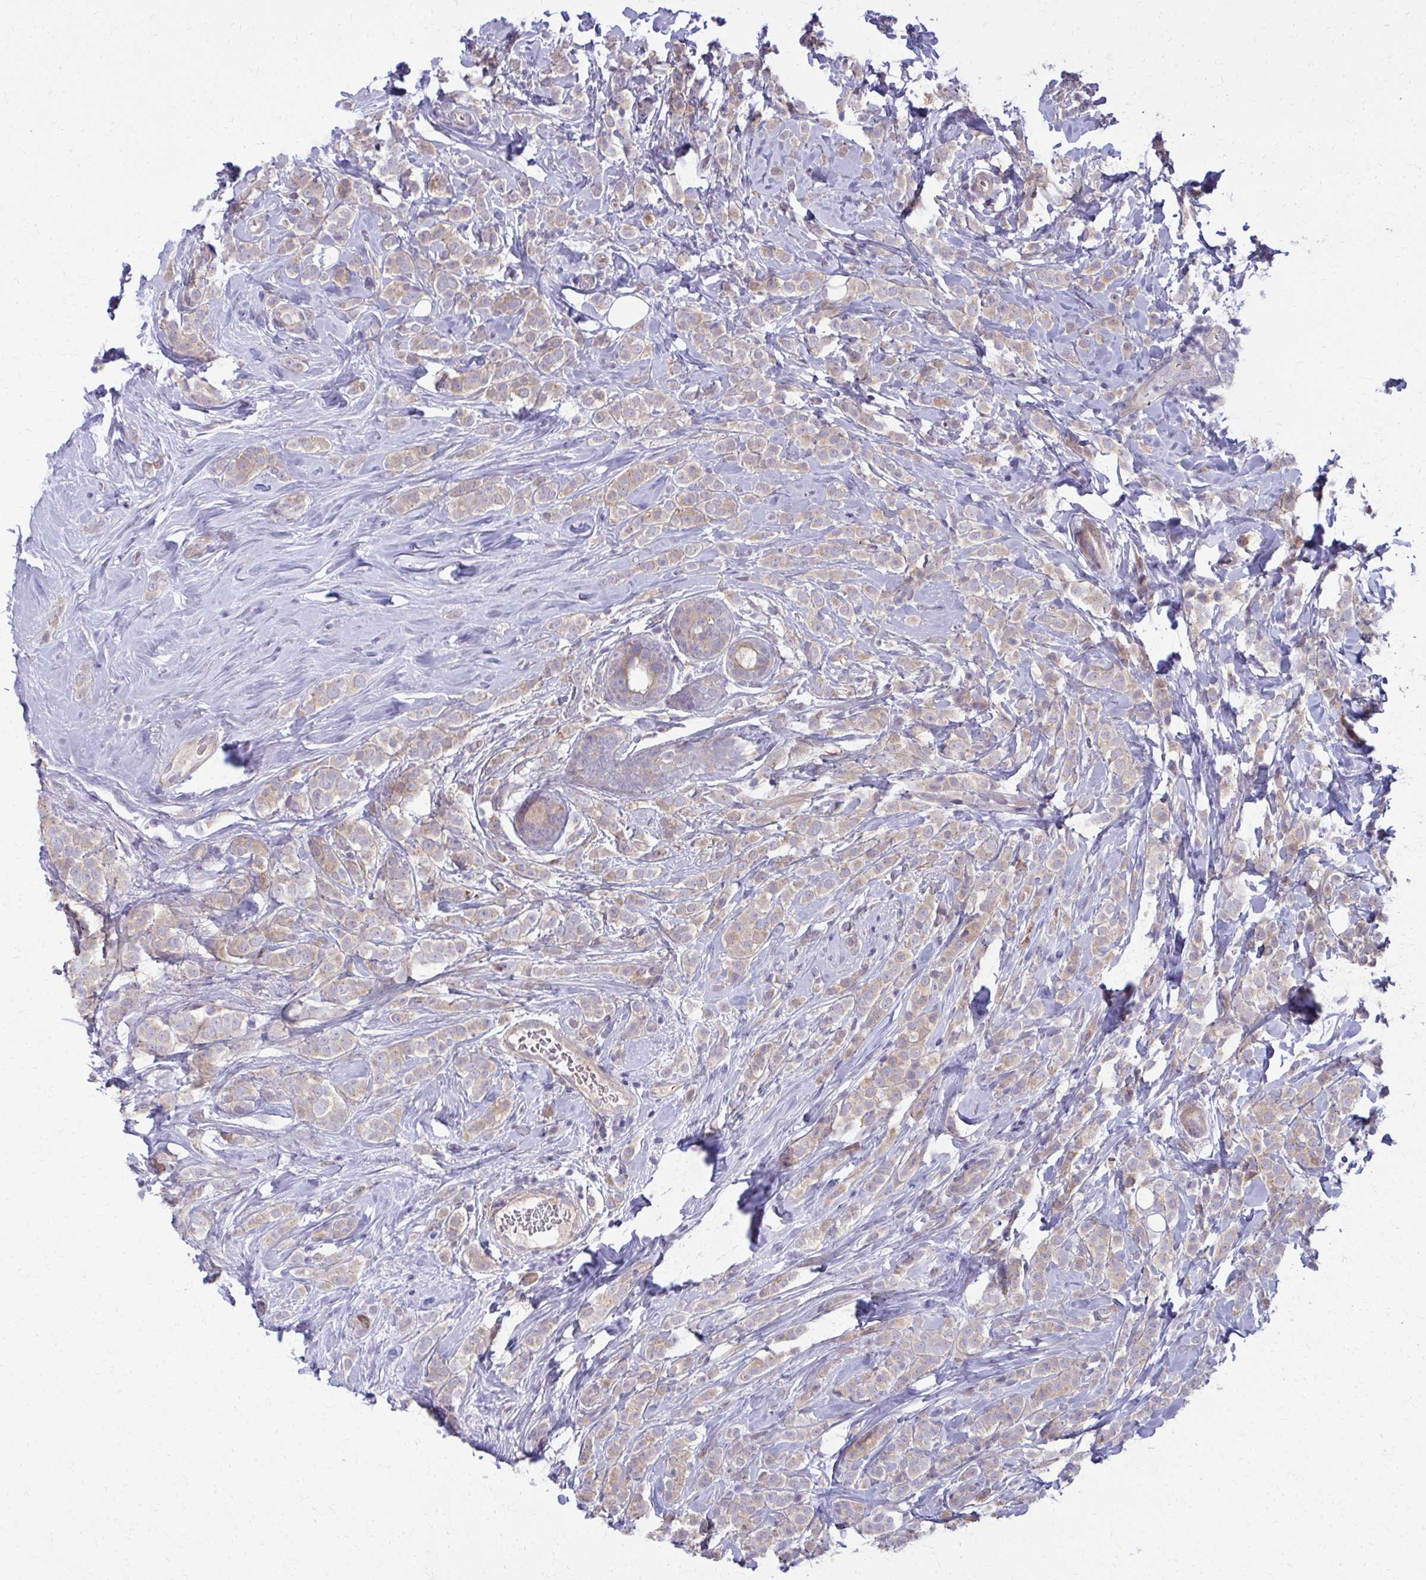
{"staining": {"intensity": "weak", "quantity": ">75%", "location": "cytoplasmic/membranous"}, "tissue": "breast cancer", "cell_type": "Tumor cells", "image_type": "cancer", "snomed": [{"axis": "morphology", "description": "Lobular carcinoma"}, {"axis": "topography", "description": "Breast"}], "caption": "DAB (3,3'-diaminobenzidine) immunohistochemical staining of lobular carcinoma (breast) demonstrates weak cytoplasmic/membranous protein staining in approximately >75% of tumor cells. (brown staining indicates protein expression, while blue staining denotes nuclei).", "gene": "CEMP1", "patient": {"sex": "female", "age": 49}}